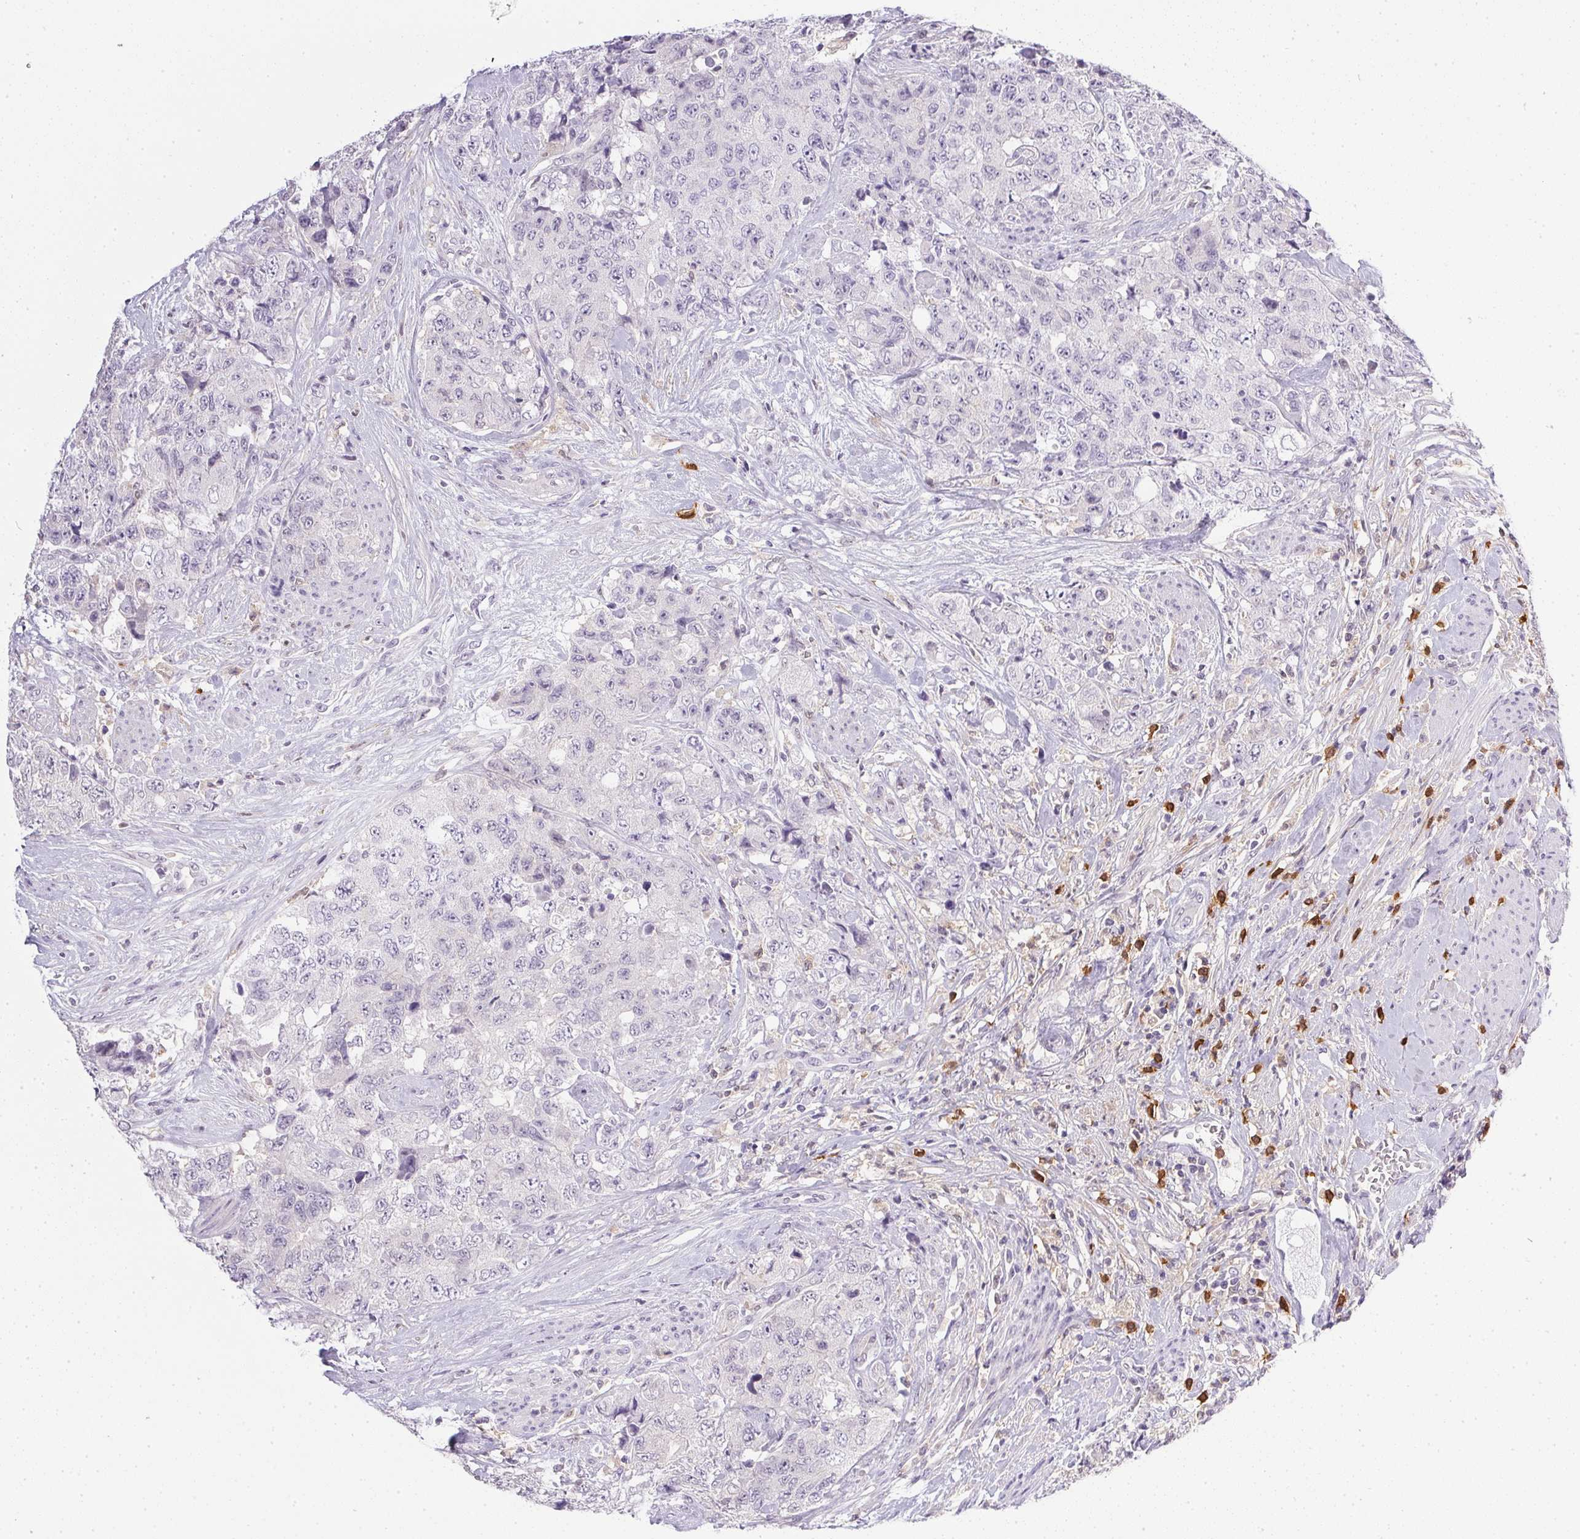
{"staining": {"intensity": "negative", "quantity": "none", "location": "none"}, "tissue": "urothelial cancer", "cell_type": "Tumor cells", "image_type": "cancer", "snomed": [{"axis": "morphology", "description": "Urothelial carcinoma, High grade"}, {"axis": "topography", "description": "Urinary bladder"}], "caption": "High magnification brightfield microscopy of urothelial cancer stained with DAB (3,3'-diaminobenzidine) (brown) and counterstained with hematoxylin (blue): tumor cells show no significant expression.", "gene": "DNAJC5G", "patient": {"sex": "female", "age": 78}}